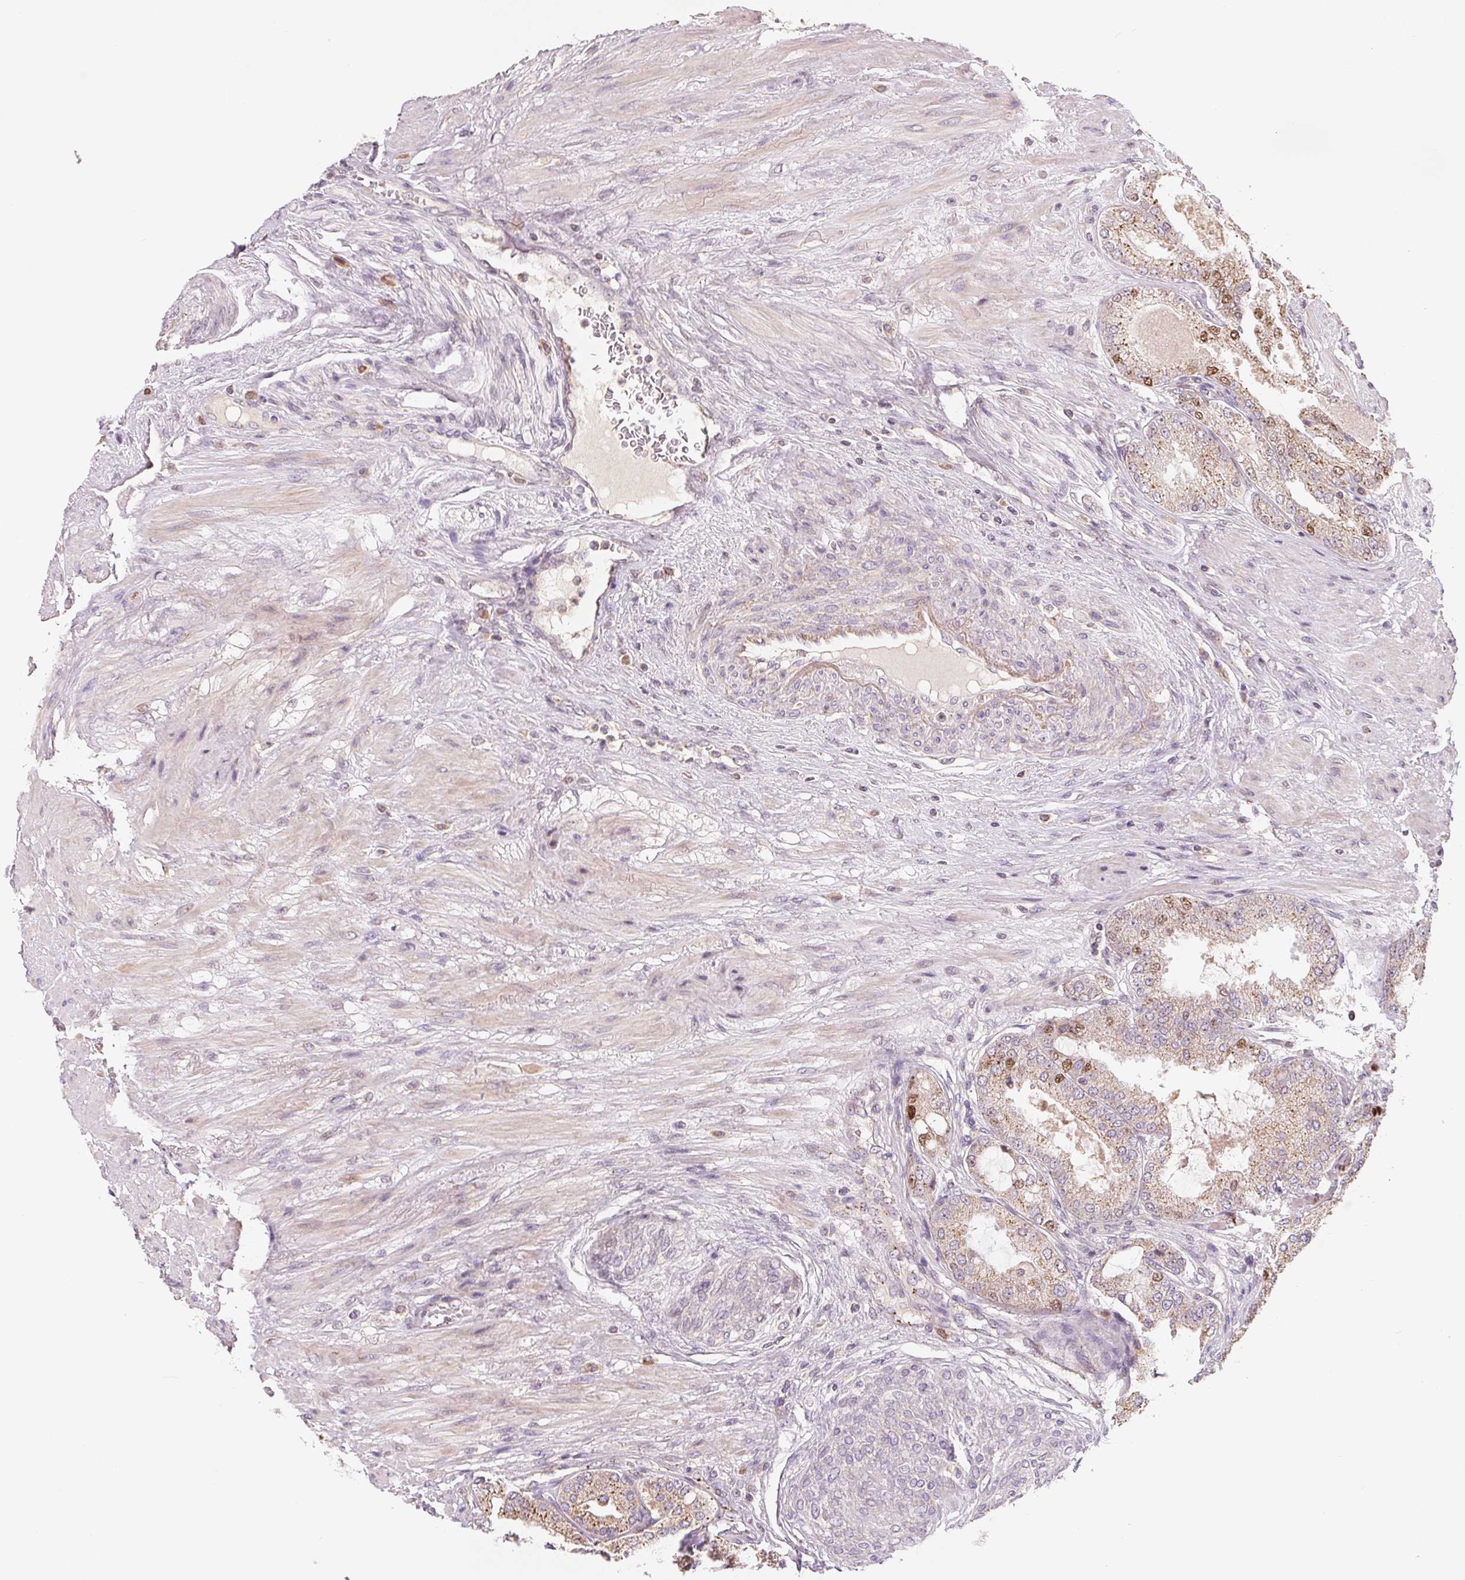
{"staining": {"intensity": "moderate", "quantity": "<25%", "location": "cytoplasmic/membranous,nuclear"}, "tissue": "prostate cancer", "cell_type": "Tumor cells", "image_type": "cancer", "snomed": [{"axis": "morphology", "description": "Adenocarcinoma, High grade"}, {"axis": "topography", "description": "Prostate"}], "caption": "High-grade adenocarcinoma (prostate) stained with a protein marker displays moderate staining in tumor cells.", "gene": "AQP8", "patient": {"sex": "male", "age": 71}}